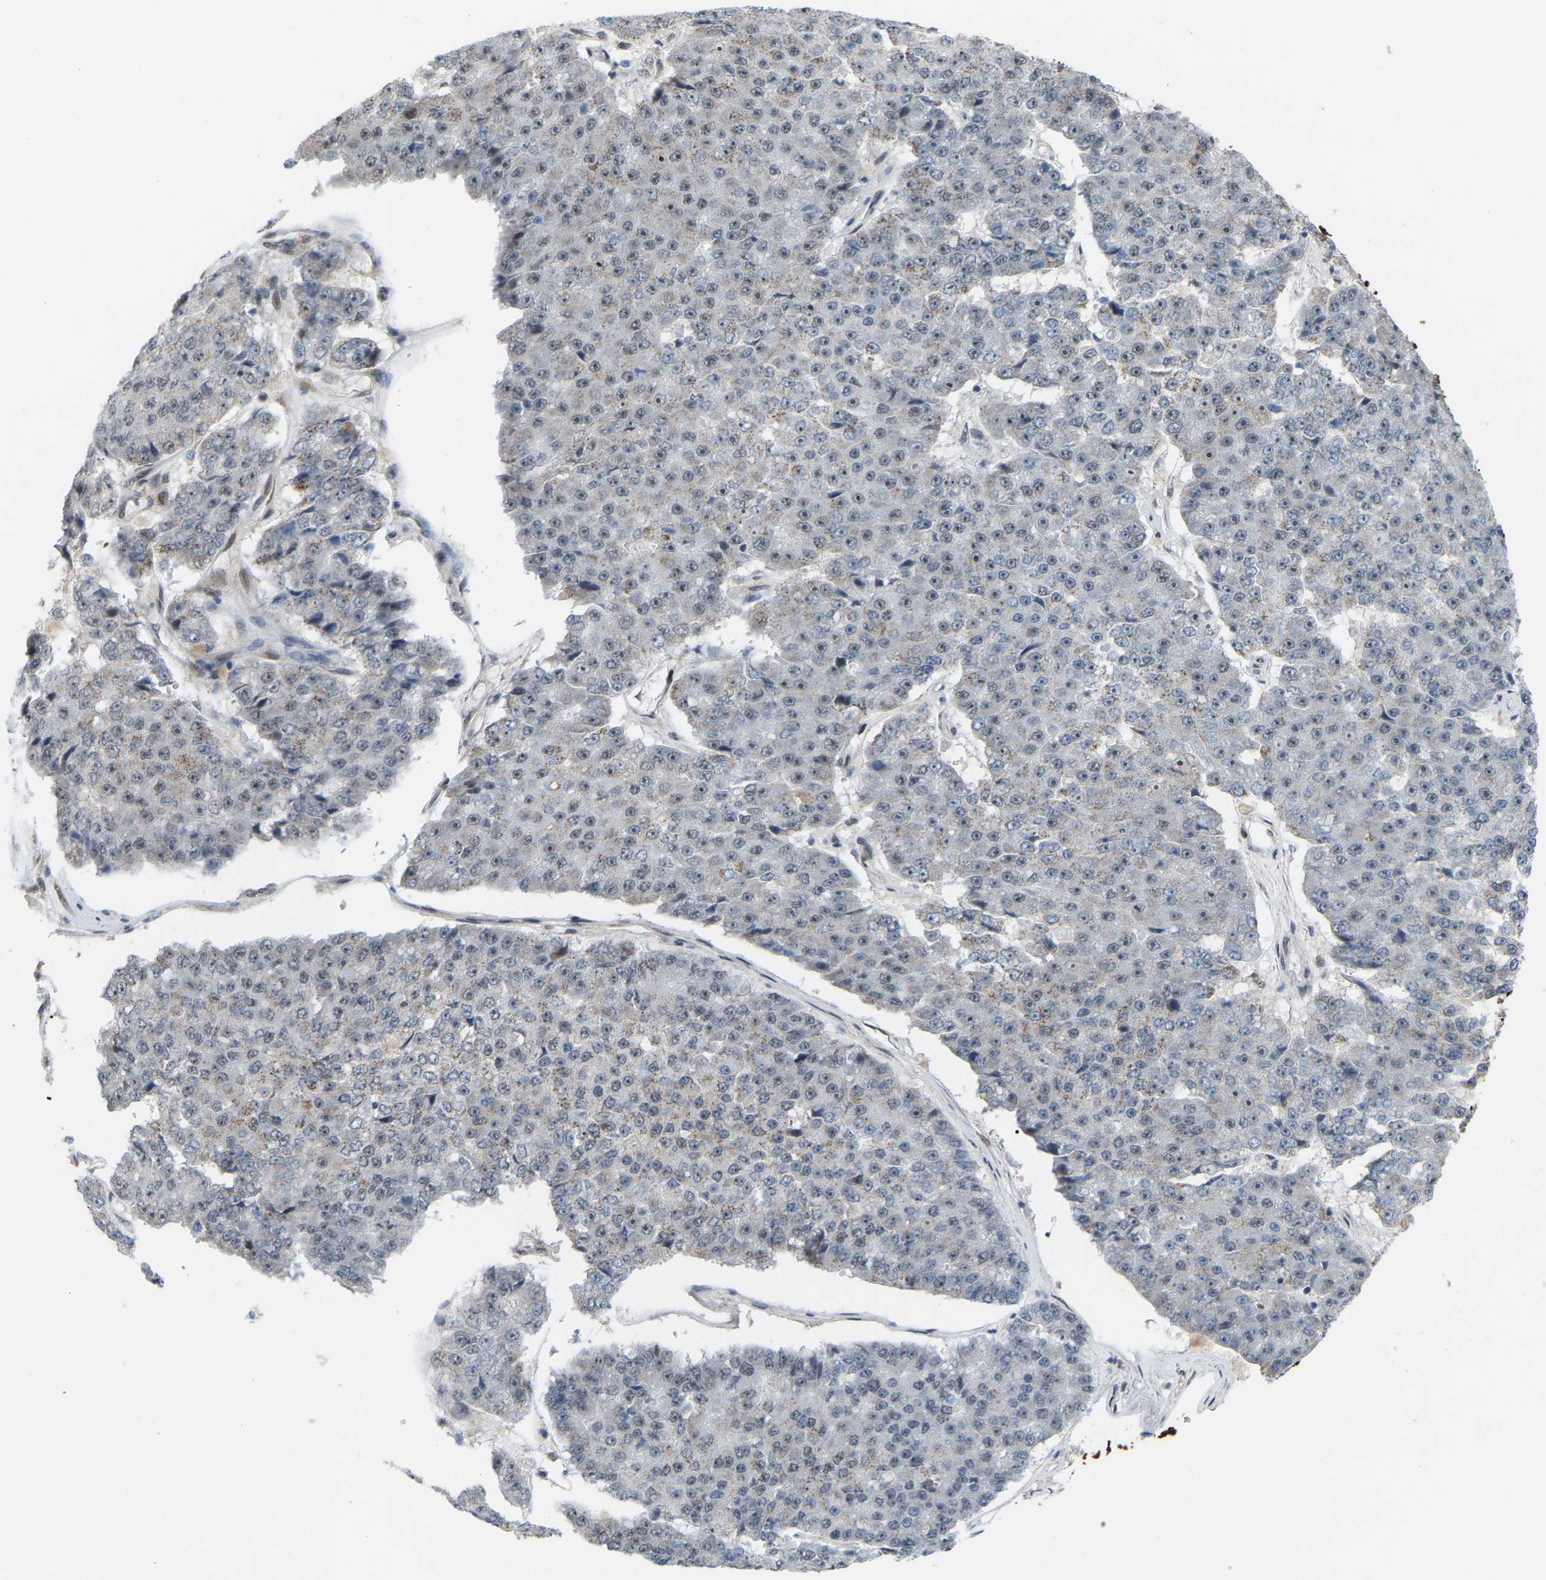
{"staining": {"intensity": "negative", "quantity": "none", "location": "none"}, "tissue": "pancreatic cancer", "cell_type": "Tumor cells", "image_type": "cancer", "snomed": [{"axis": "morphology", "description": "Adenocarcinoma, NOS"}, {"axis": "topography", "description": "Pancreas"}], "caption": "The histopathology image exhibits no staining of tumor cells in adenocarcinoma (pancreatic).", "gene": "CROT", "patient": {"sex": "male", "age": 50}}